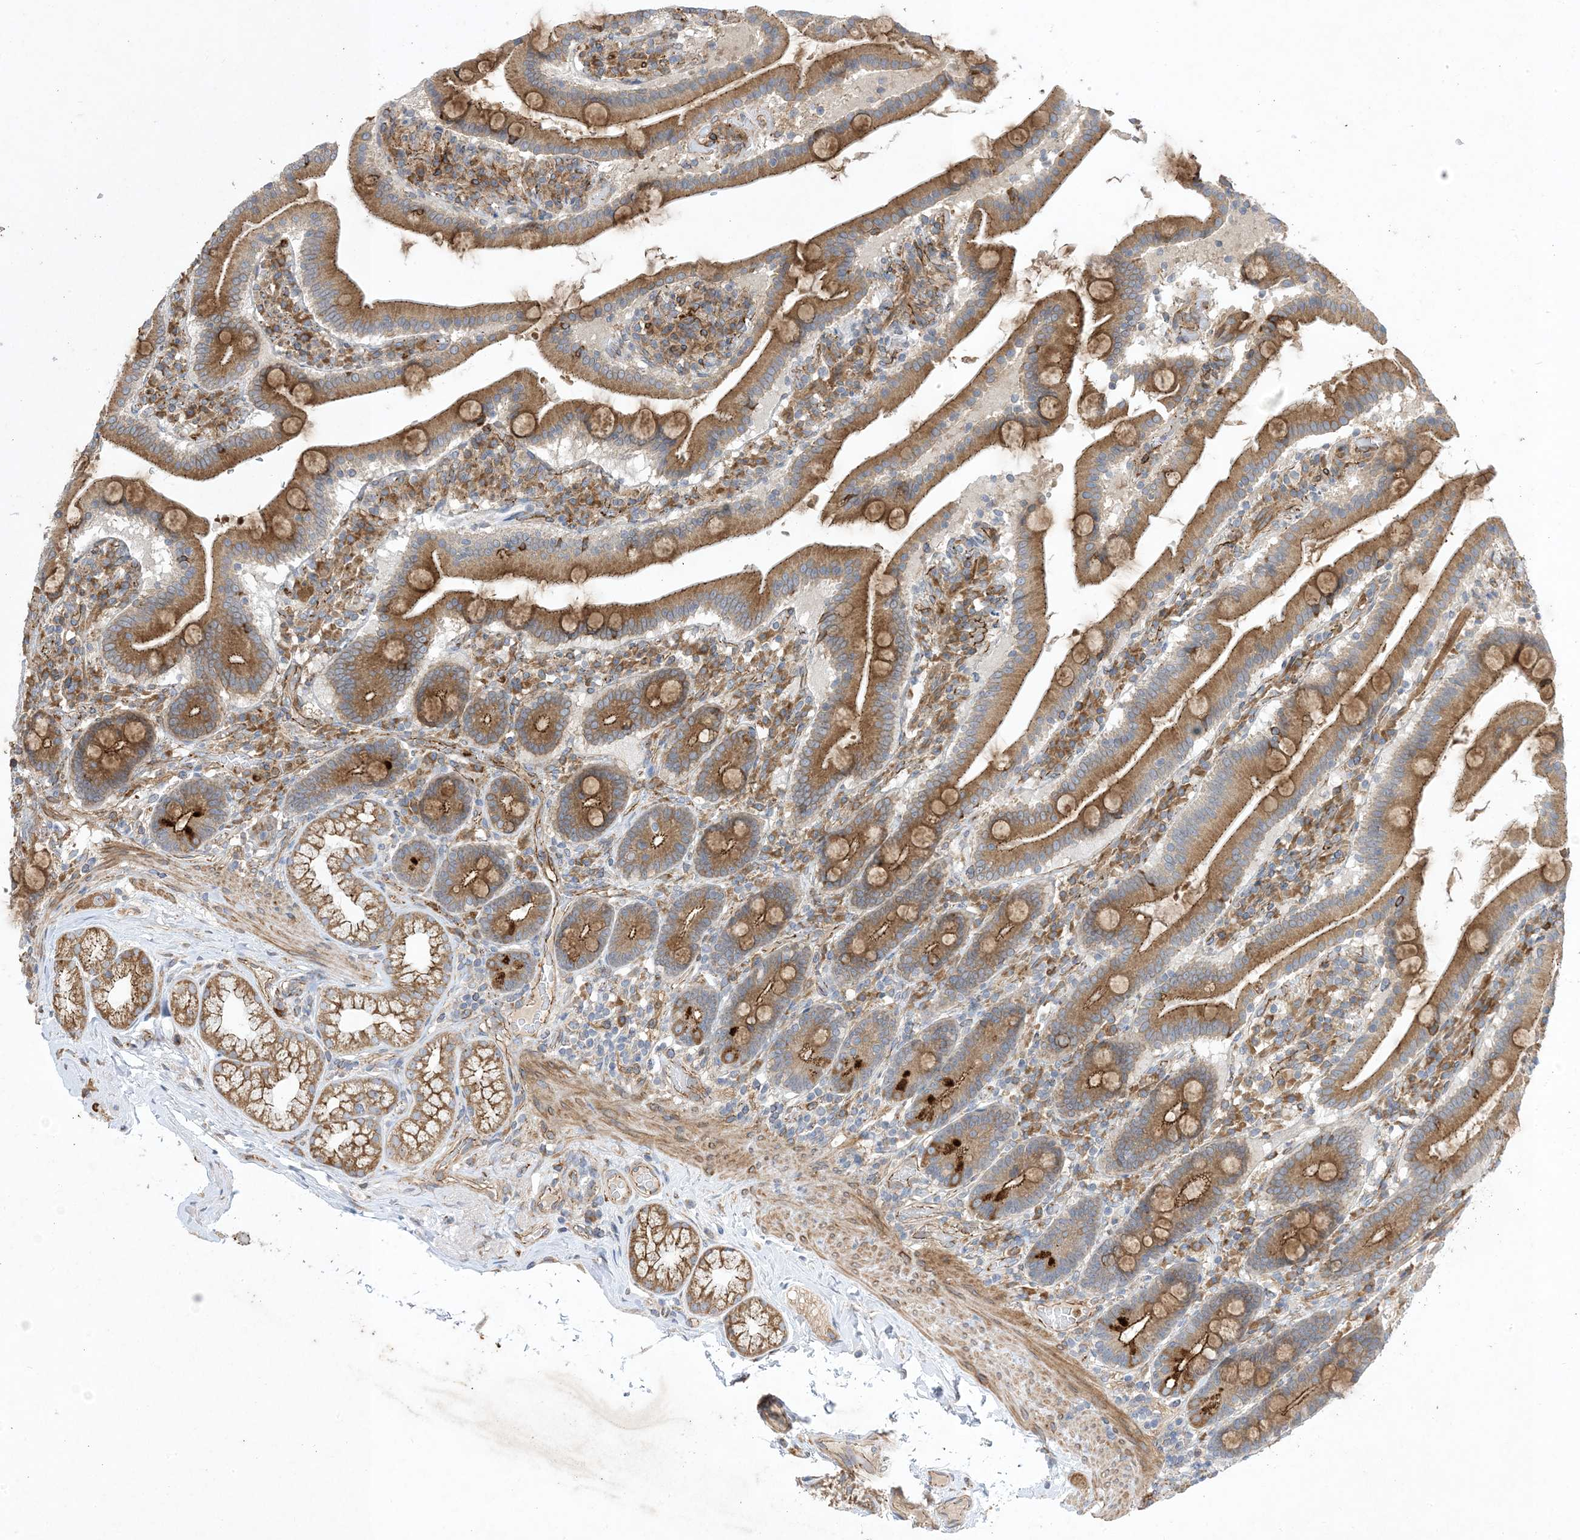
{"staining": {"intensity": "moderate", "quantity": ">75%", "location": "cytoplasmic/membranous"}, "tissue": "duodenum", "cell_type": "Glandular cells", "image_type": "normal", "snomed": [{"axis": "morphology", "description": "Normal tissue, NOS"}, {"axis": "topography", "description": "Duodenum"}], "caption": "Immunohistochemistry (DAB) staining of benign duodenum reveals moderate cytoplasmic/membranous protein staining in about >75% of glandular cells. (DAB (3,3'-diaminobenzidine) IHC, brown staining for protein, blue staining for nuclei).", "gene": "OTOP1", "patient": {"sex": "male", "age": 55}}